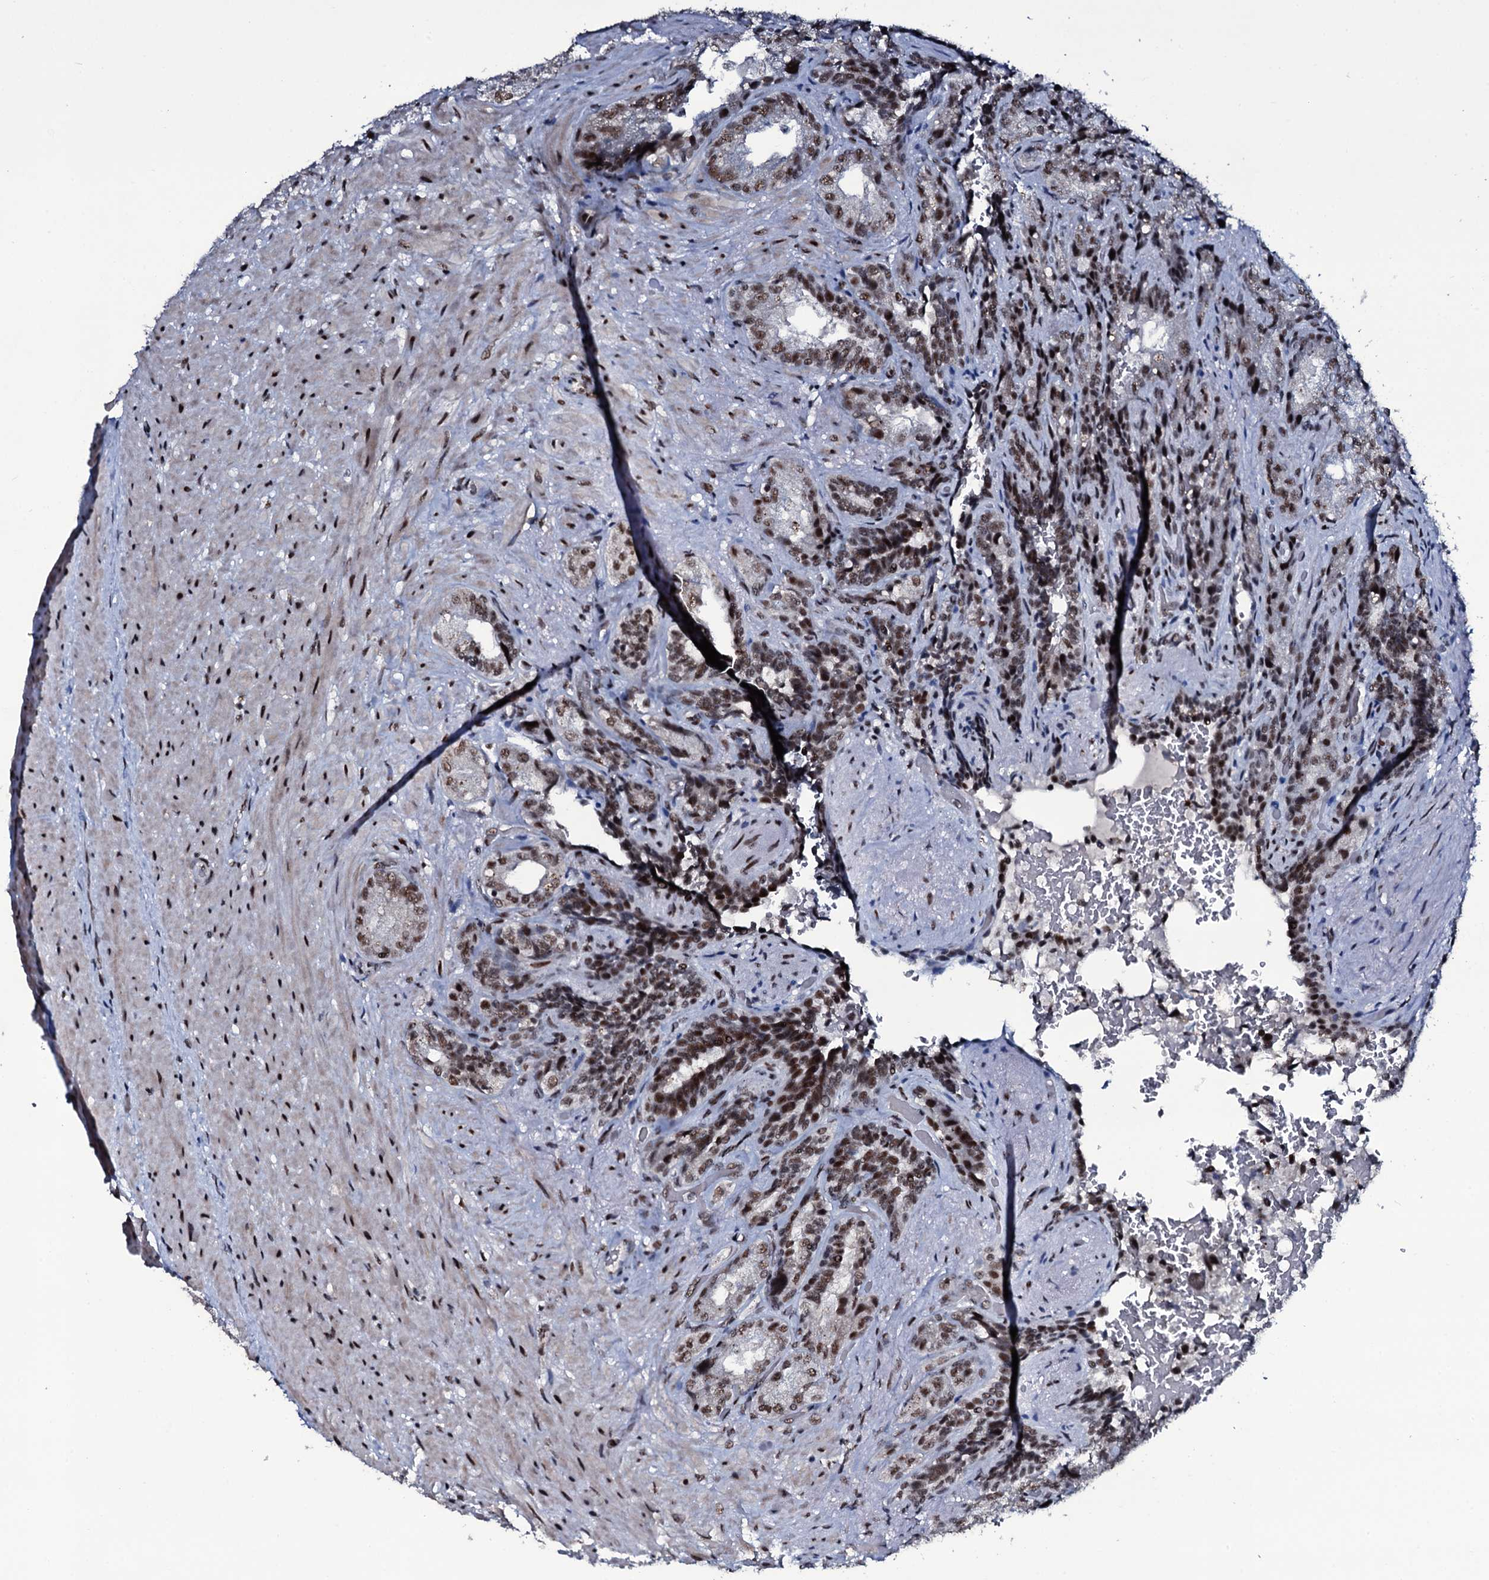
{"staining": {"intensity": "moderate", "quantity": ">75%", "location": "nuclear"}, "tissue": "seminal vesicle", "cell_type": "Glandular cells", "image_type": "normal", "snomed": [{"axis": "morphology", "description": "Normal tissue, NOS"}, {"axis": "topography", "description": "Seminal veicle"}, {"axis": "topography", "description": "Peripheral nerve tissue"}], "caption": "IHC of unremarkable human seminal vesicle exhibits medium levels of moderate nuclear staining in about >75% of glandular cells.", "gene": "ZMIZ2", "patient": {"sex": "male", "age": 63}}